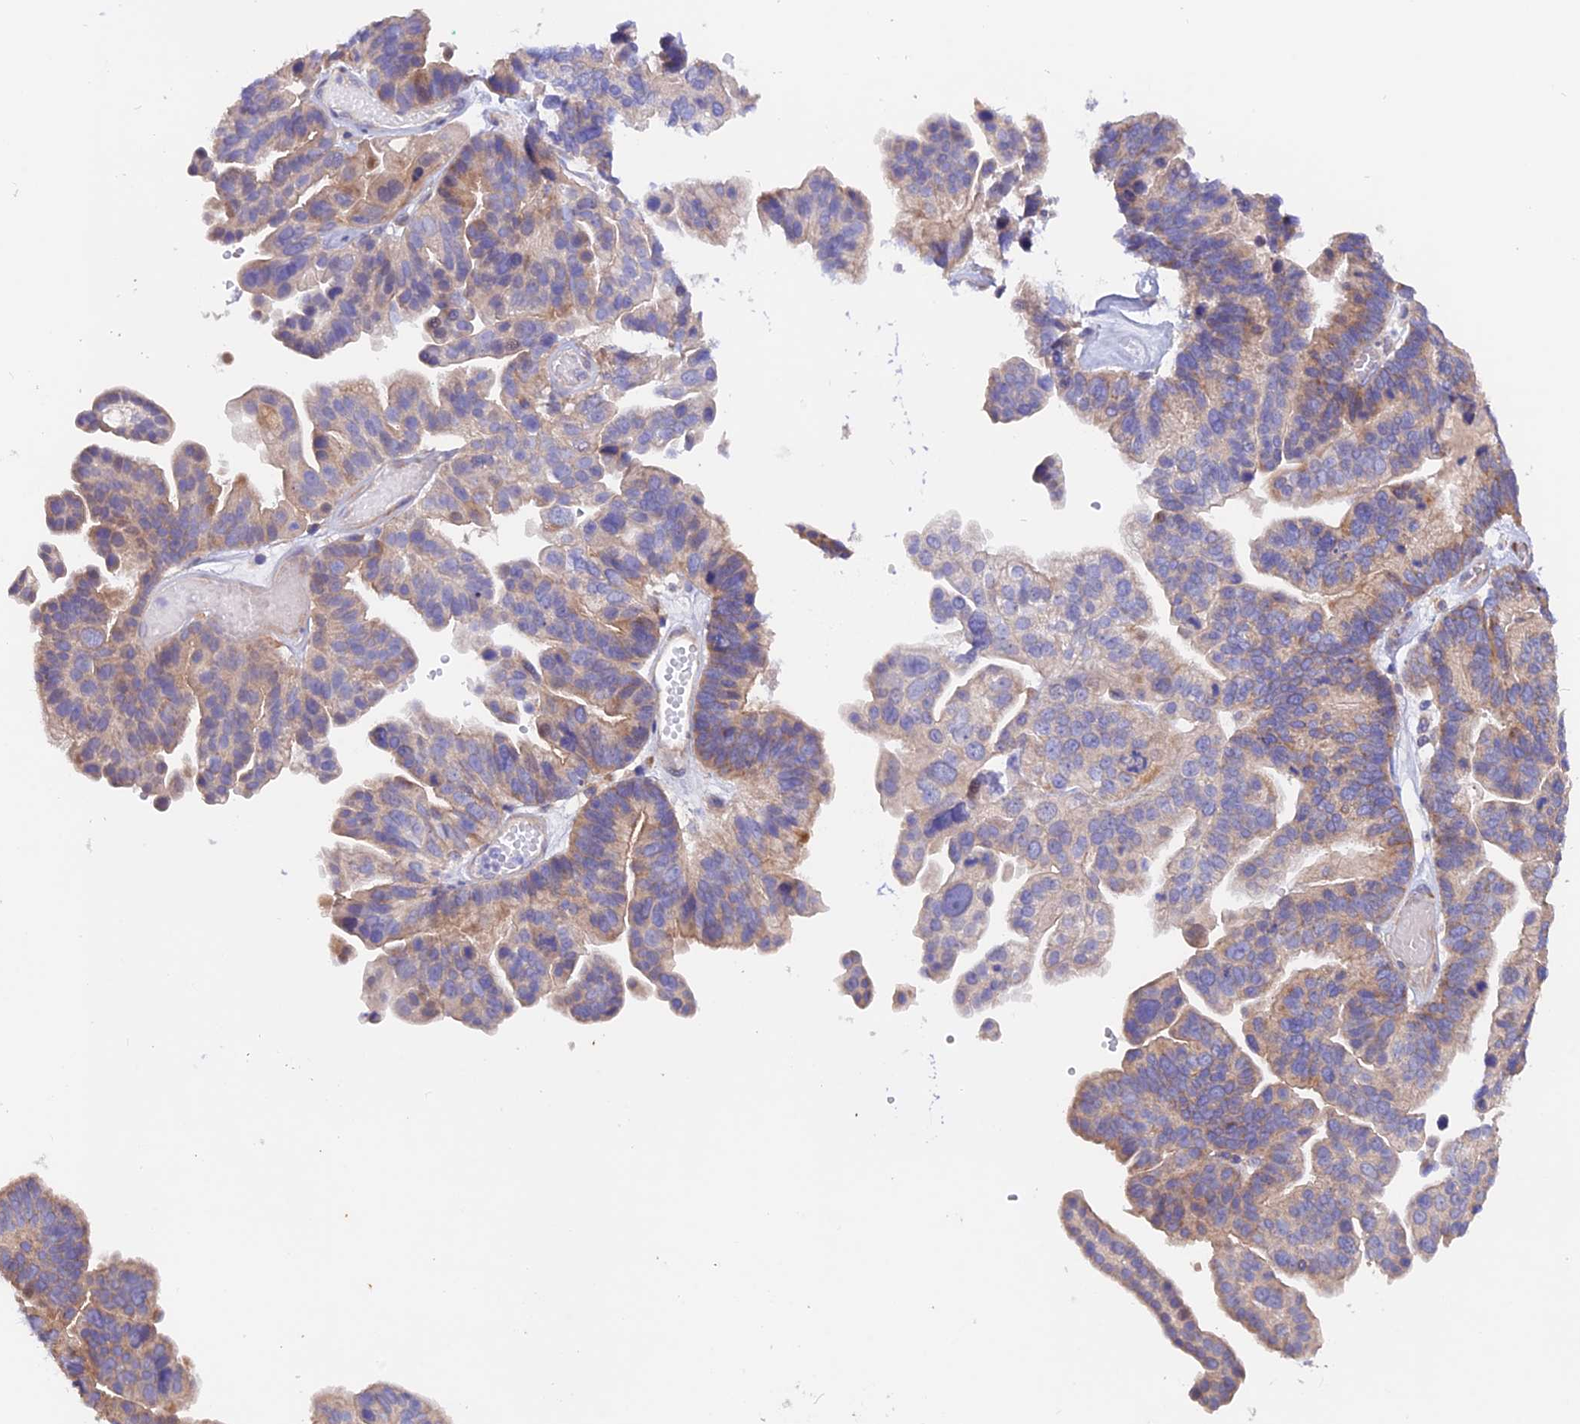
{"staining": {"intensity": "moderate", "quantity": "25%-75%", "location": "cytoplasmic/membranous"}, "tissue": "ovarian cancer", "cell_type": "Tumor cells", "image_type": "cancer", "snomed": [{"axis": "morphology", "description": "Cystadenocarcinoma, serous, NOS"}, {"axis": "topography", "description": "Ovary"}], "caption": "Ovarian serous cystadenocarcinoma stained with DAB (3,3'-diaminobenzidine) immunohistochemistry demonstrates medium levels of moderate cytoplasmic/membranous positivity in approximately 25%-75% of tumor cells. The staining was performed using DAB (3,3'-diaminobenzidine) to visualize the protein expression in brown, while the nuclei were stained in blue with hematoxylin (Magnification: 20x).", "gene": "HYCC1", "patient": {"sex": "female", "age": 56}}